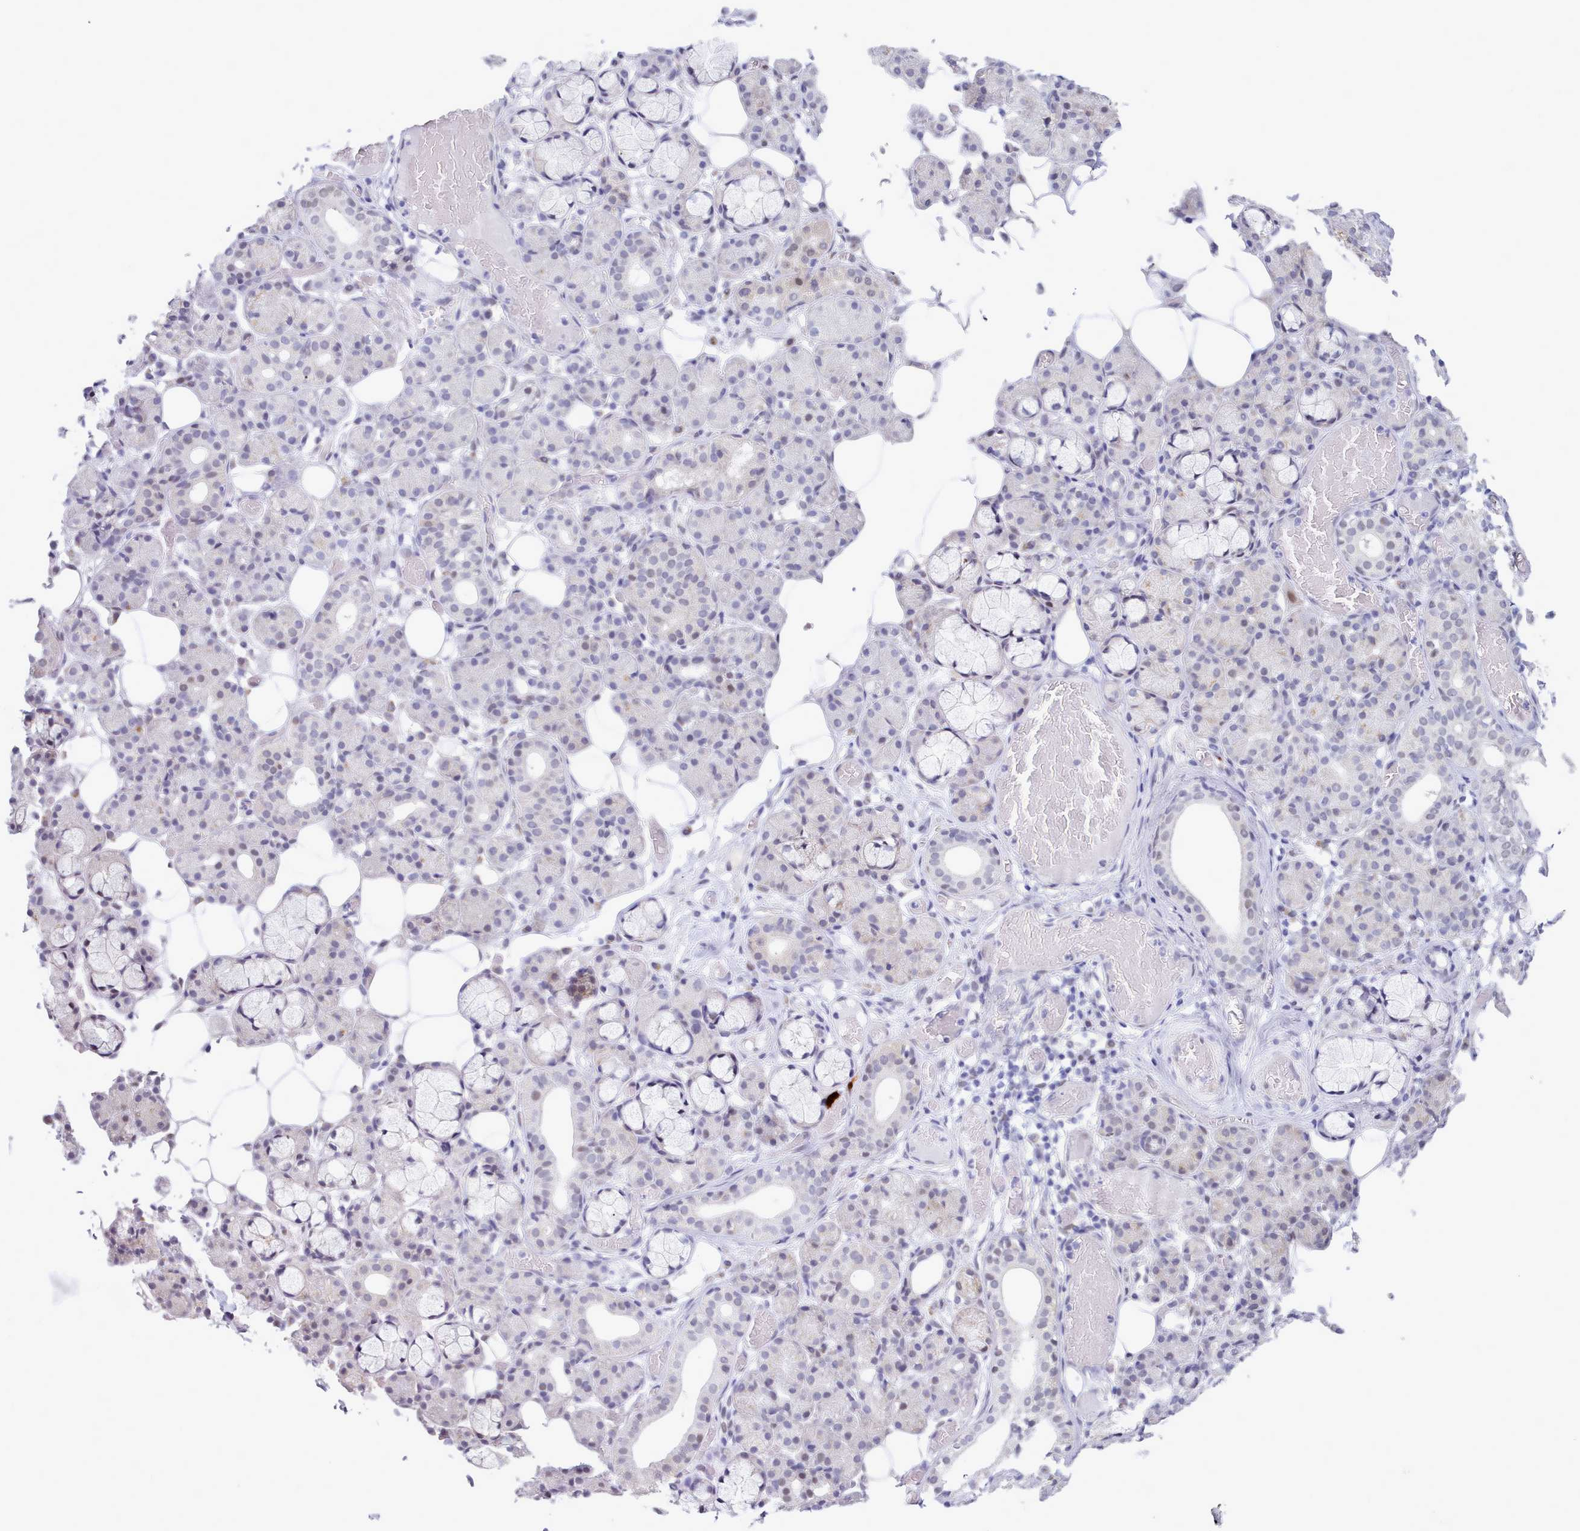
{"staining": {"intensity": "negative", "quantity": "none", "location": "none"}, "tissue": "salivary gland", "cell_type": "Glandular cells", "image_type": "normal", "snomed": [{"axis": "morphology", "description": "Normal tissue, NOS"}, {"axis": "topography", "description": "Salivary gland"}], "caption": "Immunohistochemistry of benign human salivary gland reveals no positivity in glandular cells.", "gene": "TMEM253", "patient": {"sex": "male", "age": 63}}